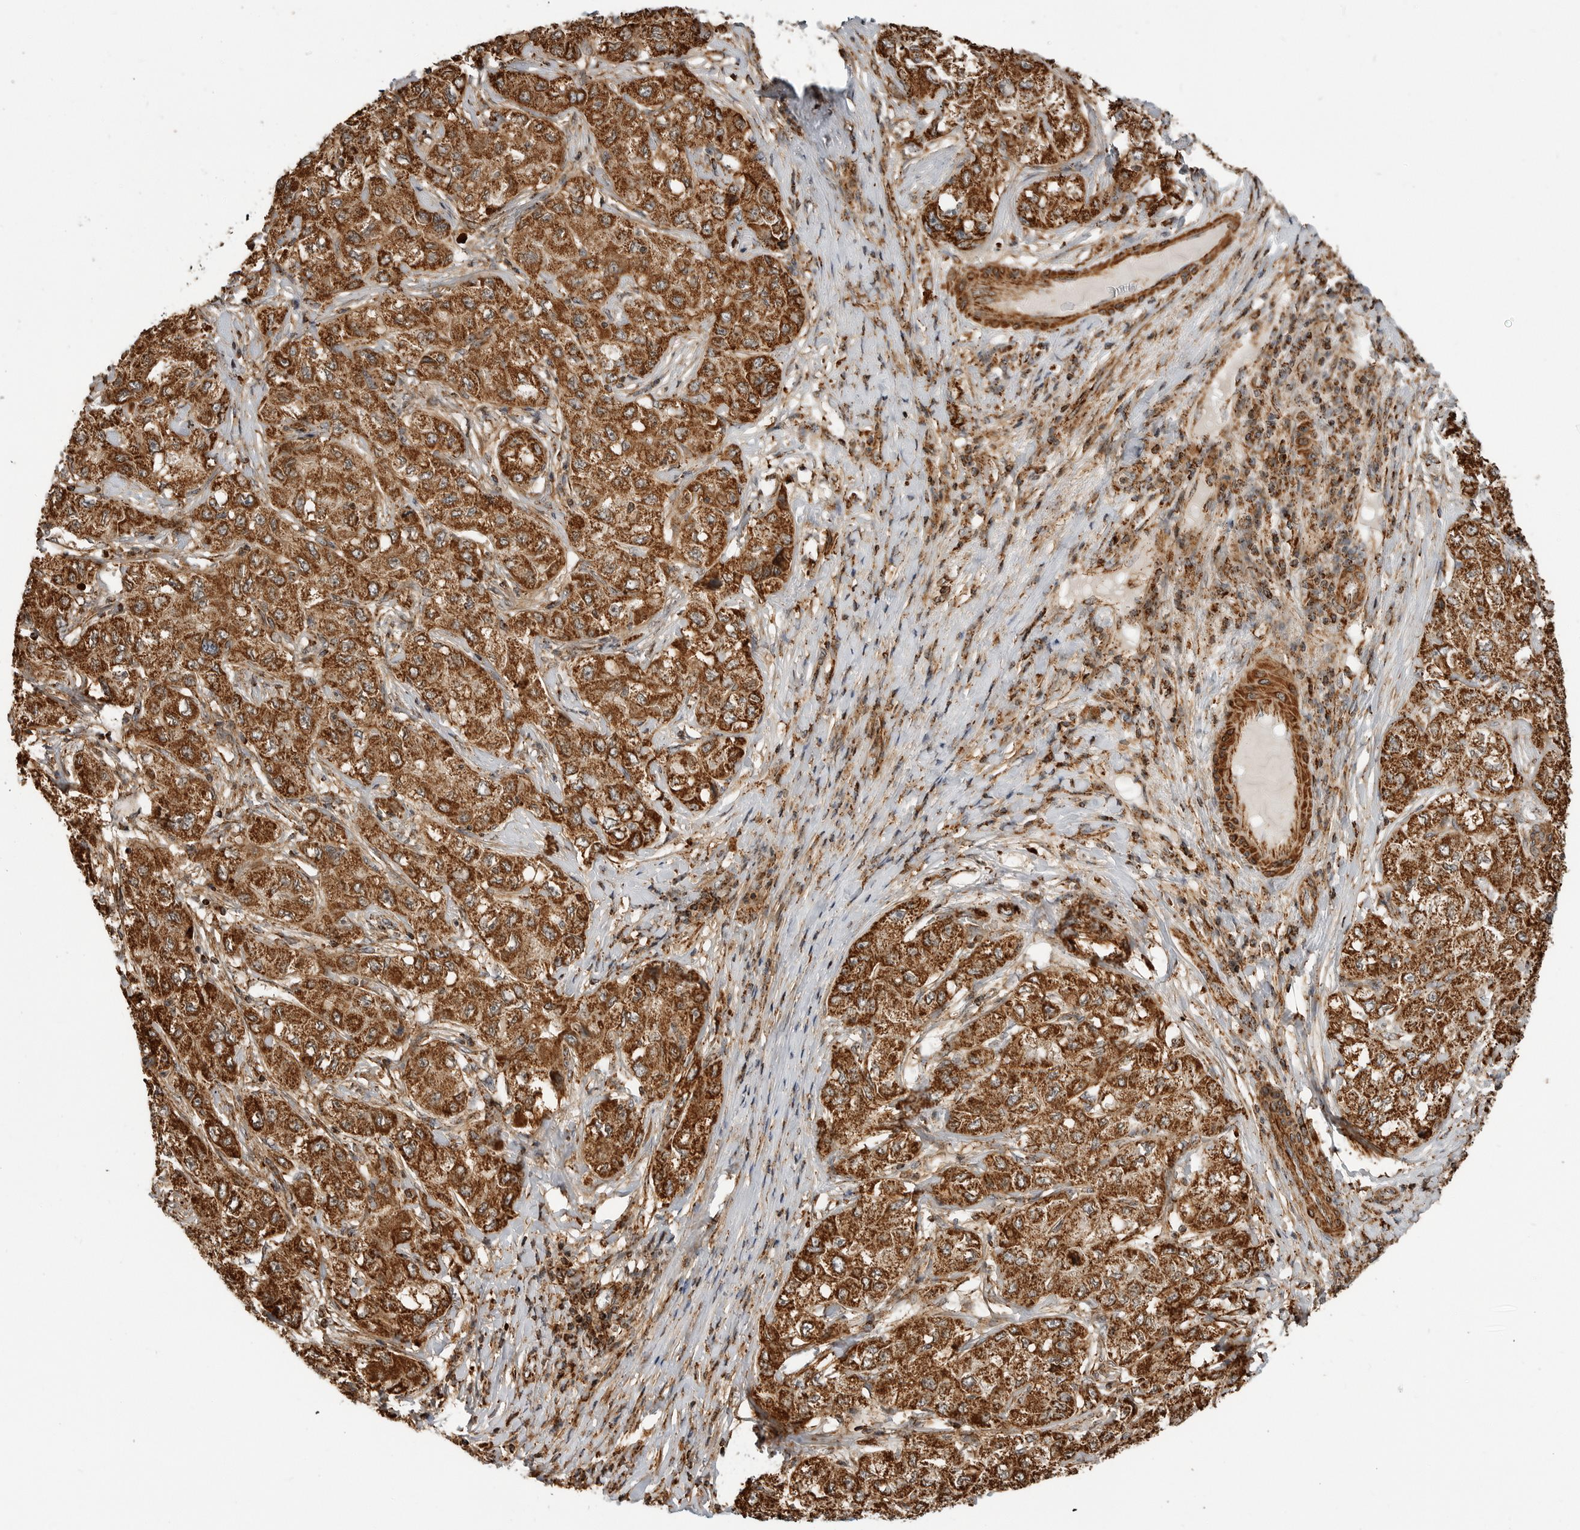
{"staining": {"intensity": "strong", "quantity": ">75%", "location": "cytoplasmic/membranous"}, "tissue": "liver cancer", "cell_type": "Tumor cells", "image_type": "cancer", "snomed": [{"axis": "morphology", "description": "Carcinoma, Hepatocellular, NOS"}, {"axis": "topography", "description": "Liver"}], "caption": "About >75% of tumor cells in human liver hepatocellular carcinoma reveal strong cytoplasmic/membranous protein positivity as visualized by brown immunohistochemical staining.", "gene": "BMP2K", "patient": {"sex": "male", "age": 80}}